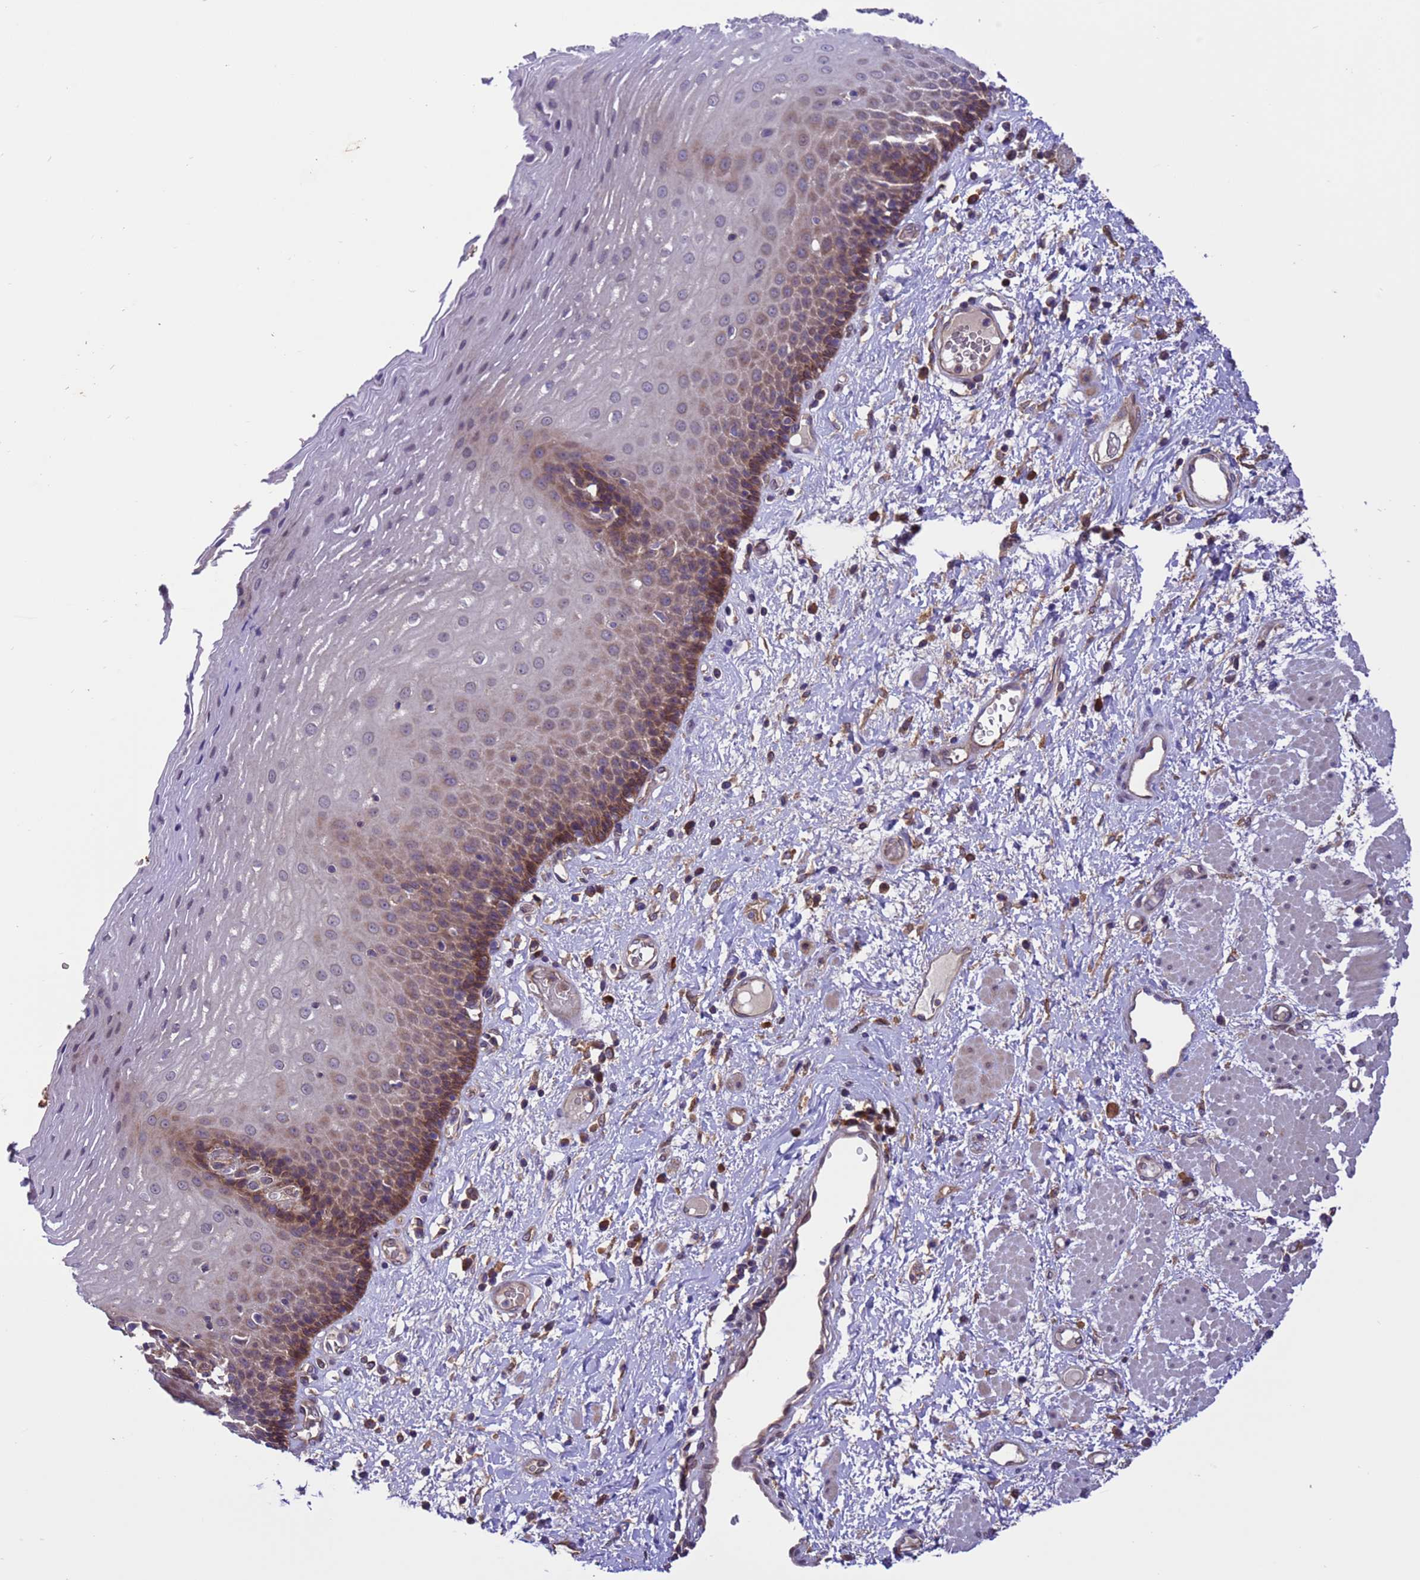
{"staining": {"intensity": "moderate", "quantity": "25%-75%", "location": "cytoplasmic/membranous"}, "tissue": "esophagus", "cell_type": "Squamous epithelial cells", "image_type": "normal", "snomed": [{"axis": "morphology", "description": "Normal tissue, NOS"}, {"axis": "morphology", "description": "Adenocarcinoma, NOS"}, {"axis": "topography", "description": "Esophagus"}], "caption": "Protein staining of benign esophagus shows moderate cytoplasmic/membranous staining in approximately 25%-75% of squamous epithelial cells. (brown staining indicates protein expression, while blue staining denotes nuclei).", "gene": "ARHGAP12", "patient": {"sex": "male", "age": 62}}